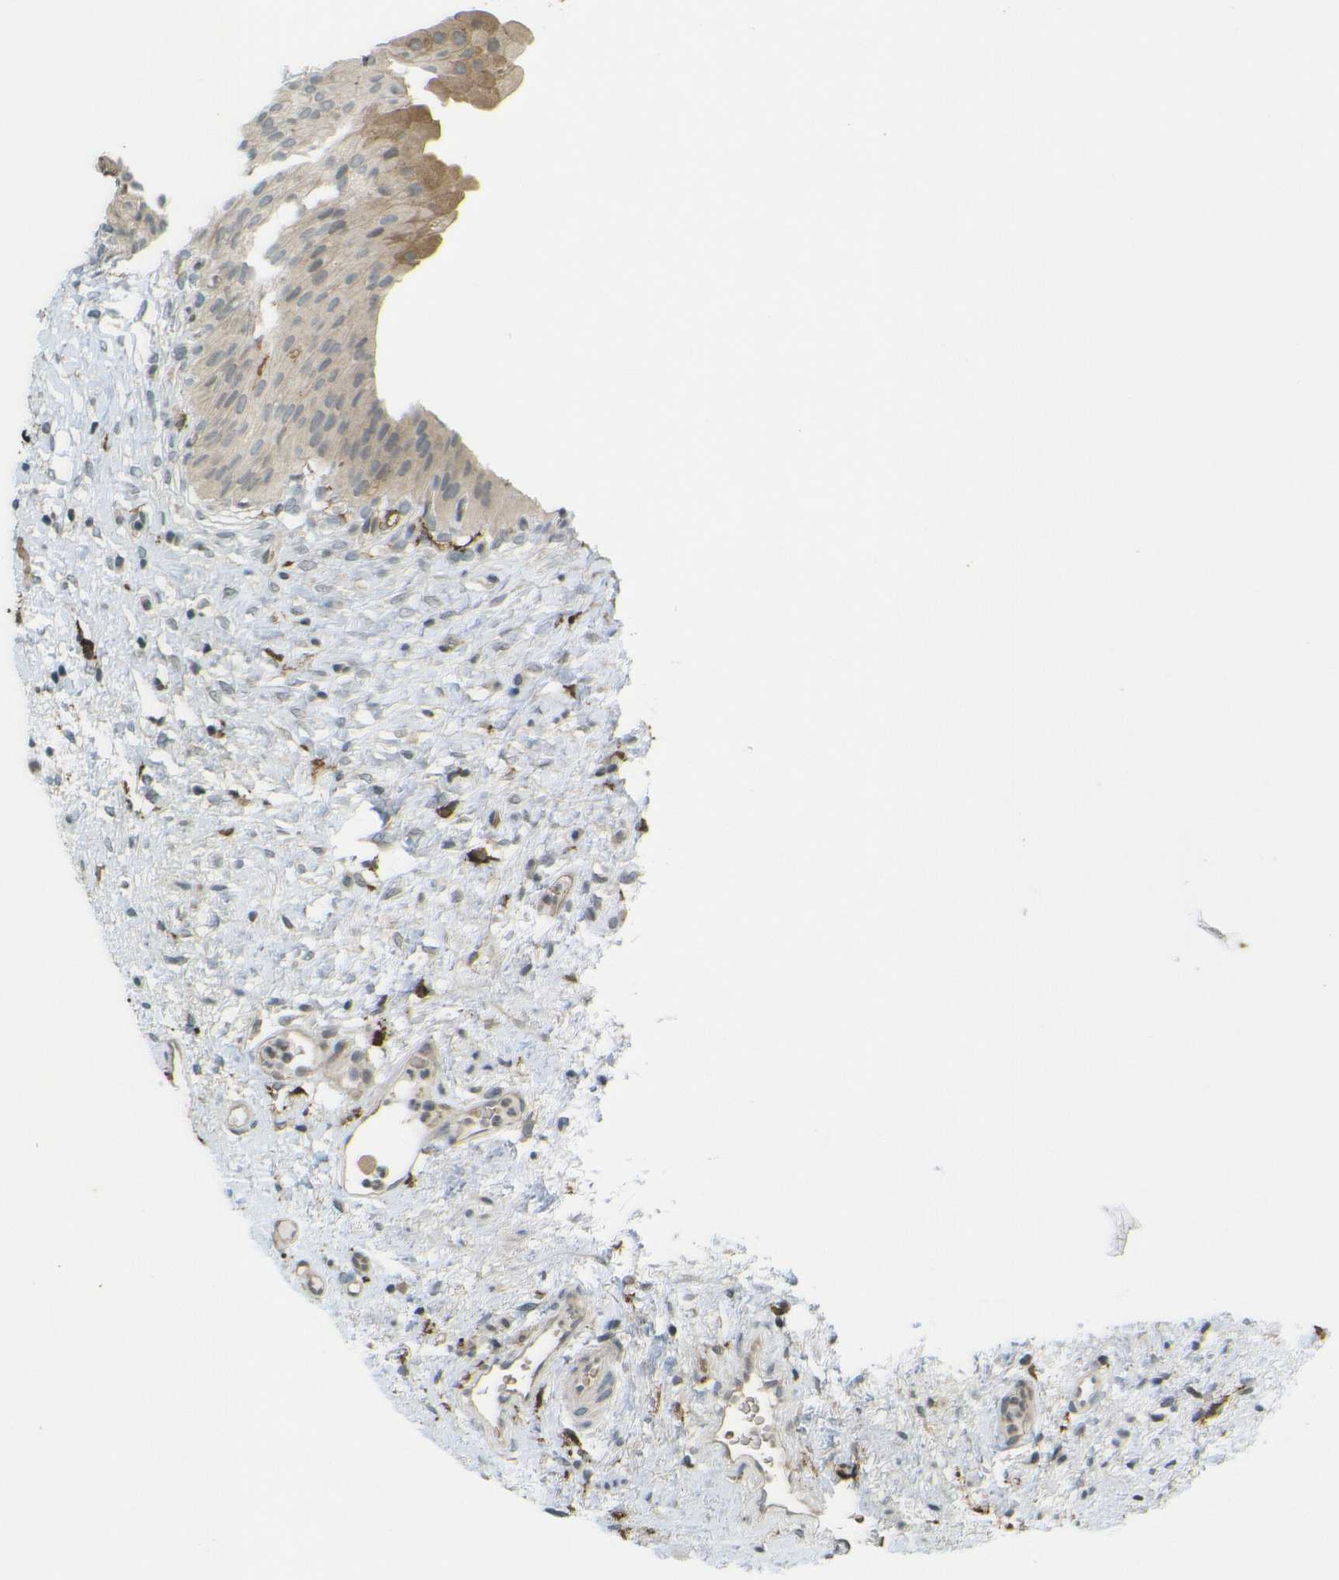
{"staining": {"intensity": "weak", "quantity": "25%-75%", "location": "cytoplasmic/membranous"}, "tissue": "urinary bladder", "cell_type": "Urothelial cells", "image_type": "normal", "snomed": [{"axis": "morphology", "description": "Normal tissue, NOS"}, {"axis": "morphology", "description": "Urothelial carcinoma, High grade"}, {"axis": "topography", "description": "Urinary bladder"}], "caption": "Unremarkable urinary bladder exhibits weak cytoplasmic/membranous staining in approximately 25%-75% of urothelial cells.", "gene": "DAB2", "patient": {"sex": "male", "age": 46}}